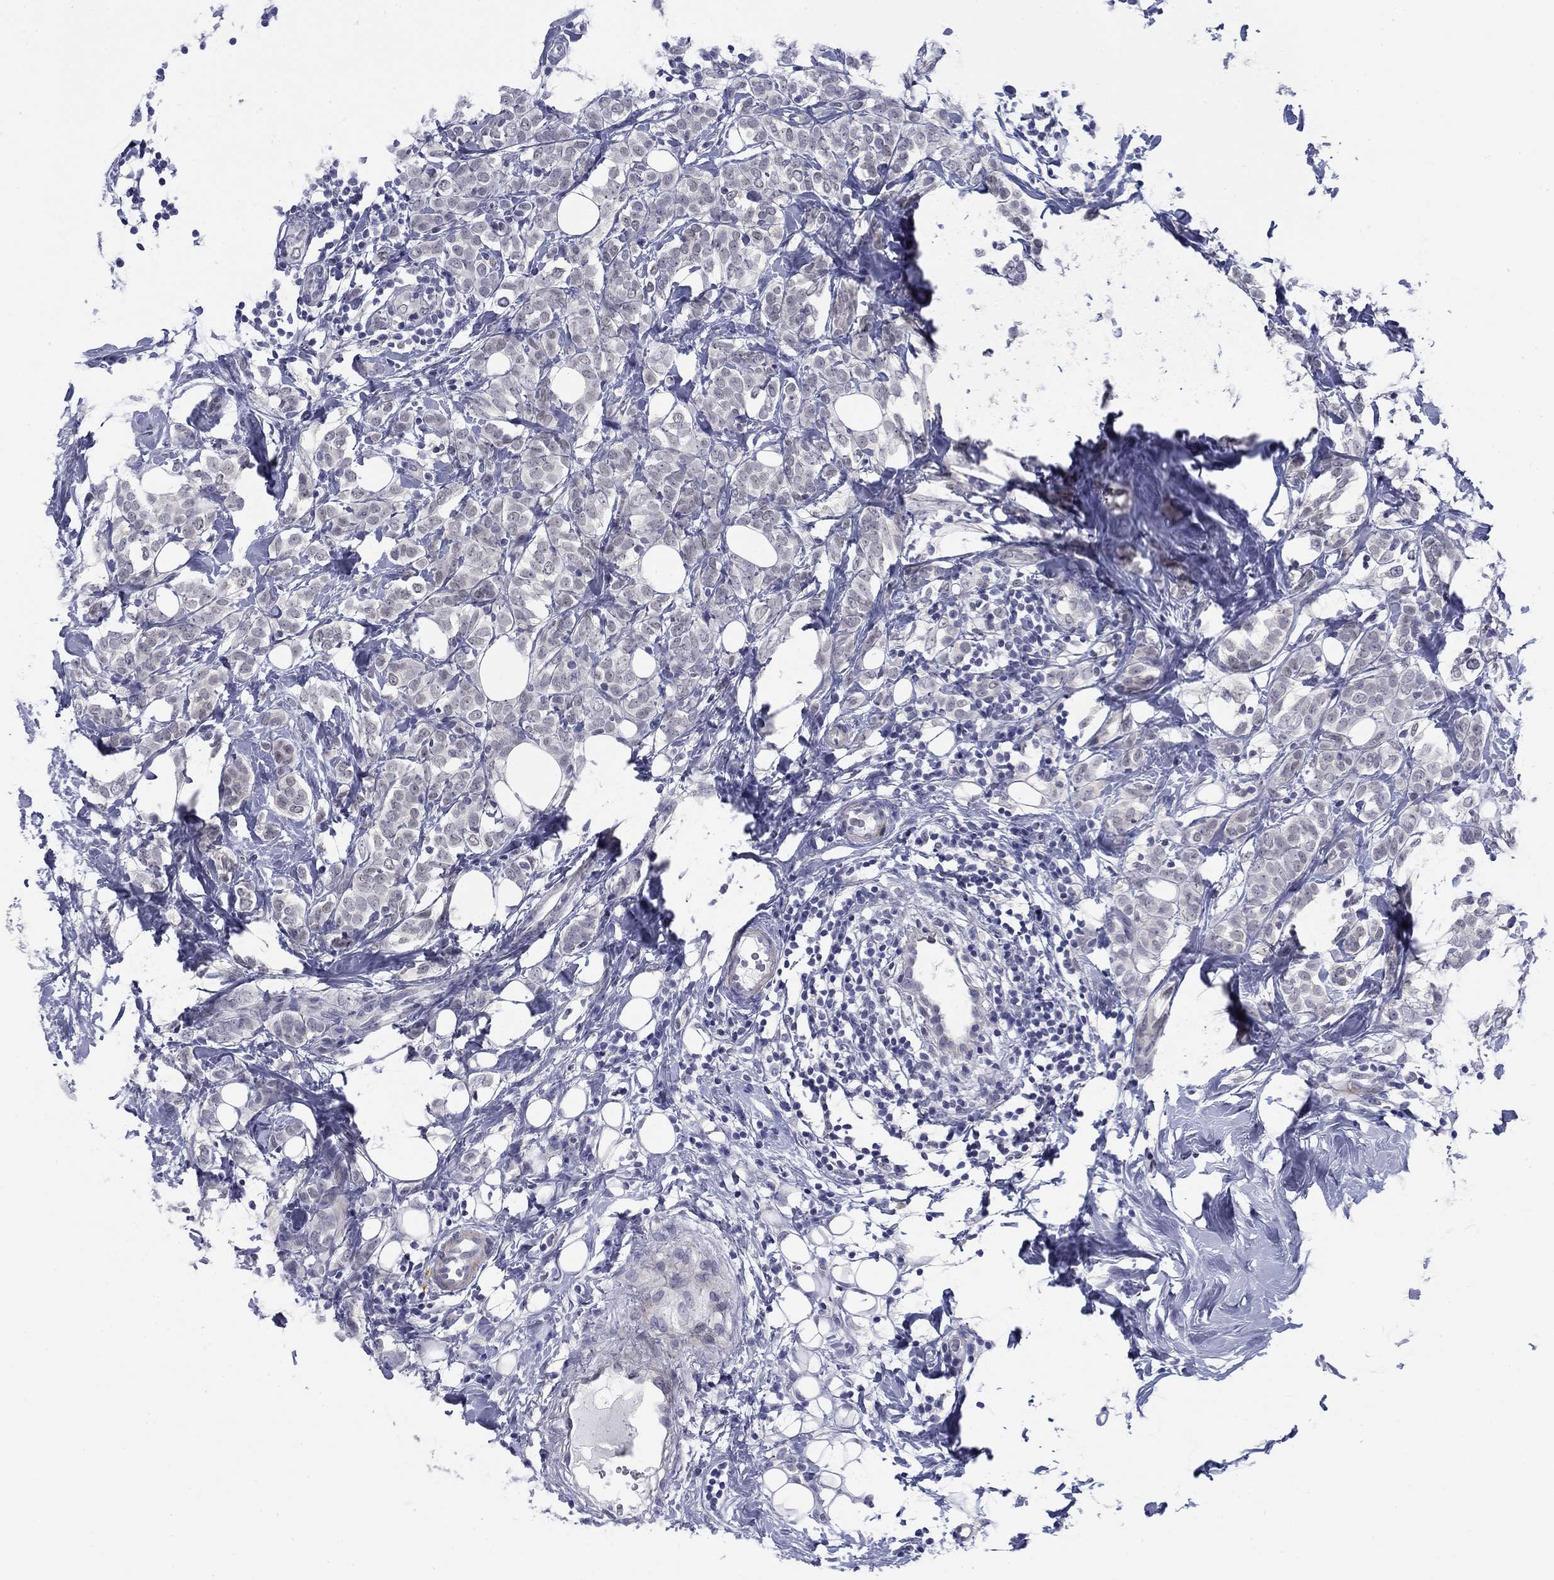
{"staining": {"intensity": "negative", "quantity": "none", "location": "none"}, "tissue": "breast cancer", "cell_type": "Tumor cells", "image_type": "cancer", "snomed": [{"axis": "morphology", "description": "Lobular carcinoma"}, {"axis": "topography", "description": "Breast"}], "caption": "Immunohistochemical staining of lobular carcinoma (breast) exhibits no significant expression in tumor cells.", "gene": "TIGD4", "patient": {"sex": "female", "age": 49}}